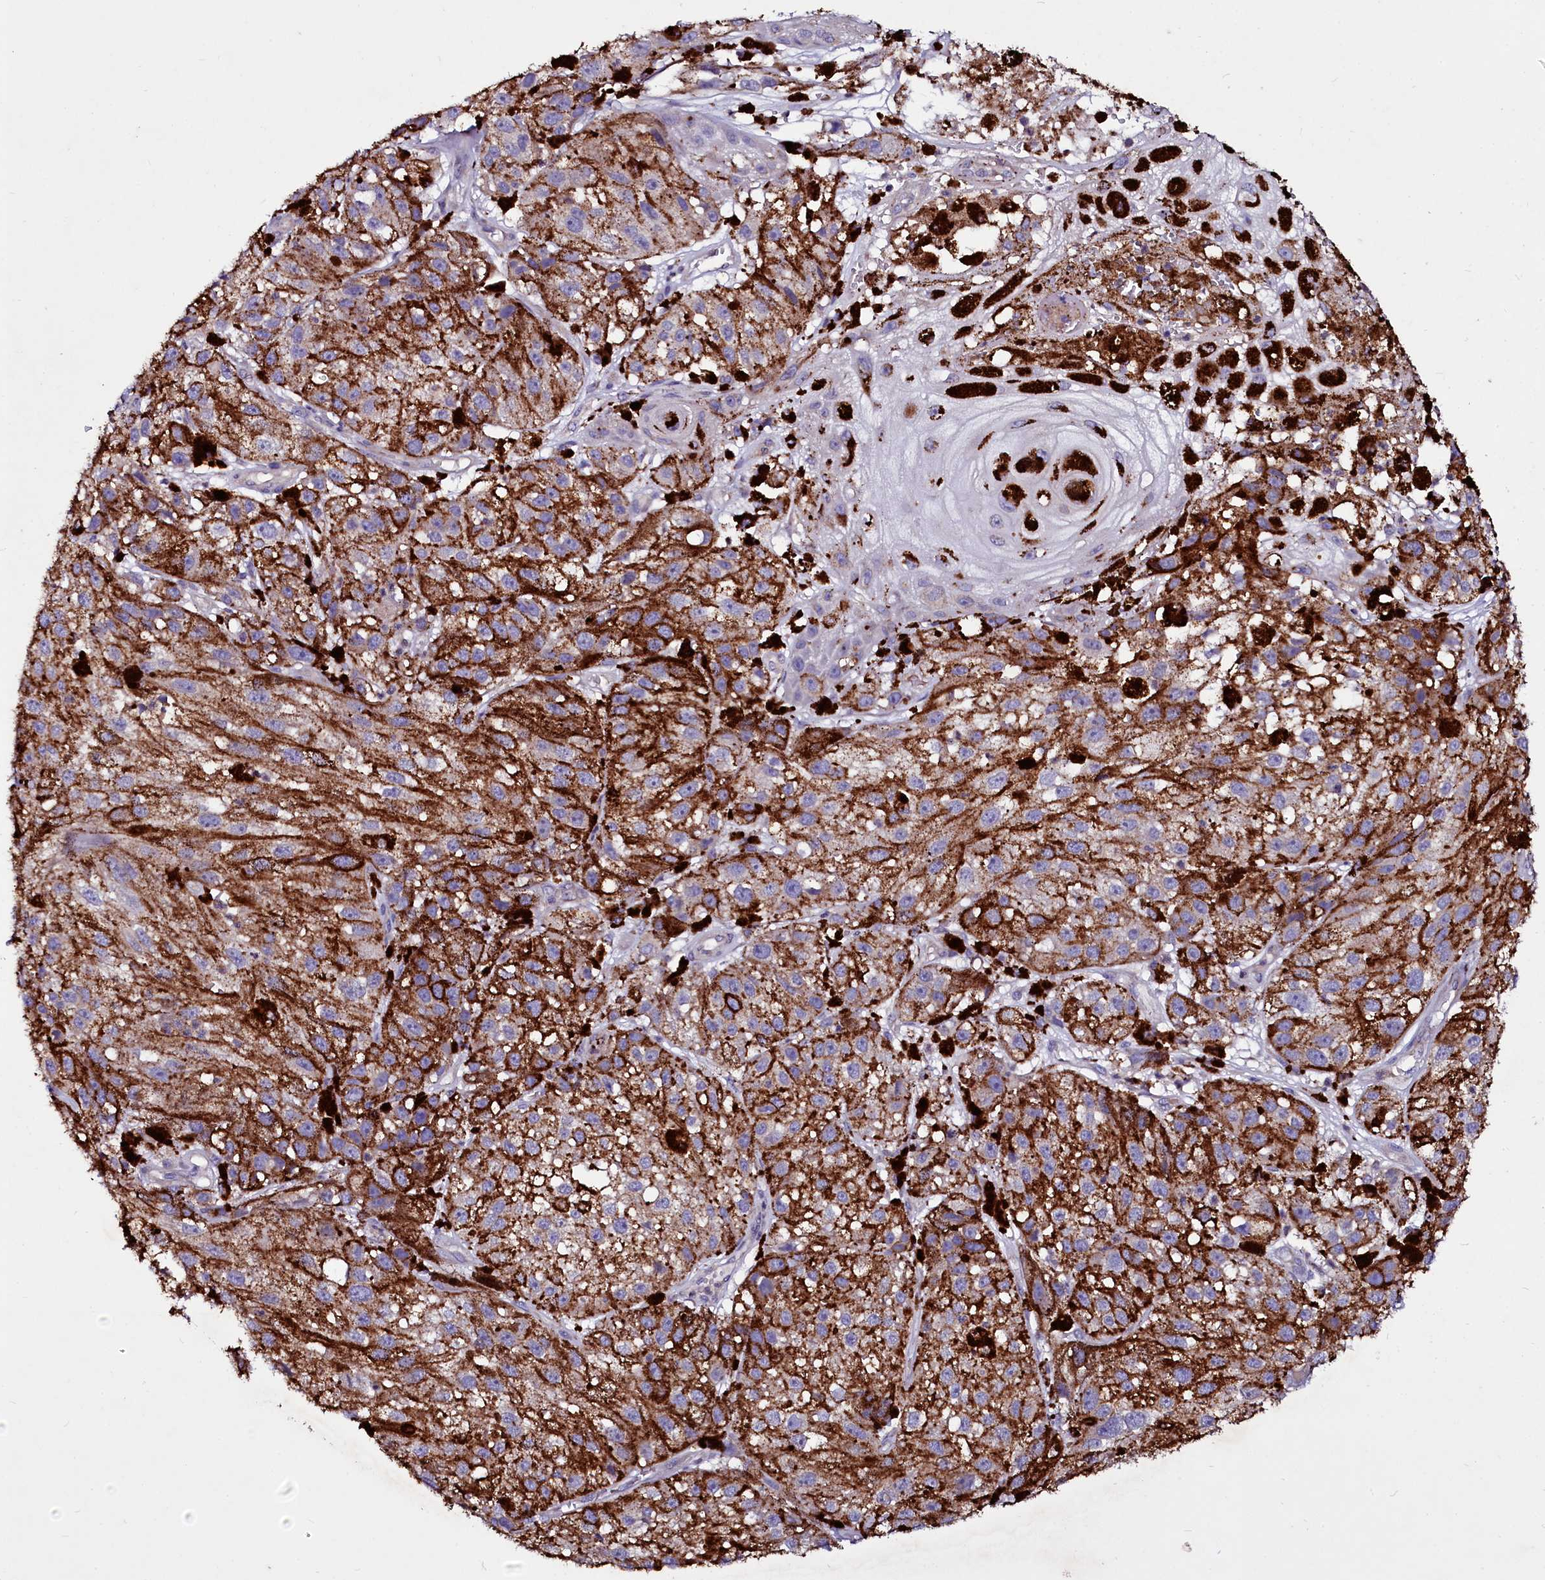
{"staining": {"intensity": "negative", "quantity": "none", "location": "none"}, "tissue": "melanoma", "cell_type": "Tumor cells", "image_type": "cancer", "snomed": [{"axis": "morphology", "description": "Malignant melanoma, NOS"}, {"axis": "topography", "description": "Skin"}], "caption": "IHC of human malignant melanoma demonstrates no expression in tumor cells.", "gene": "SELENOT", "patient": {"sex": "male", "age": 88}}